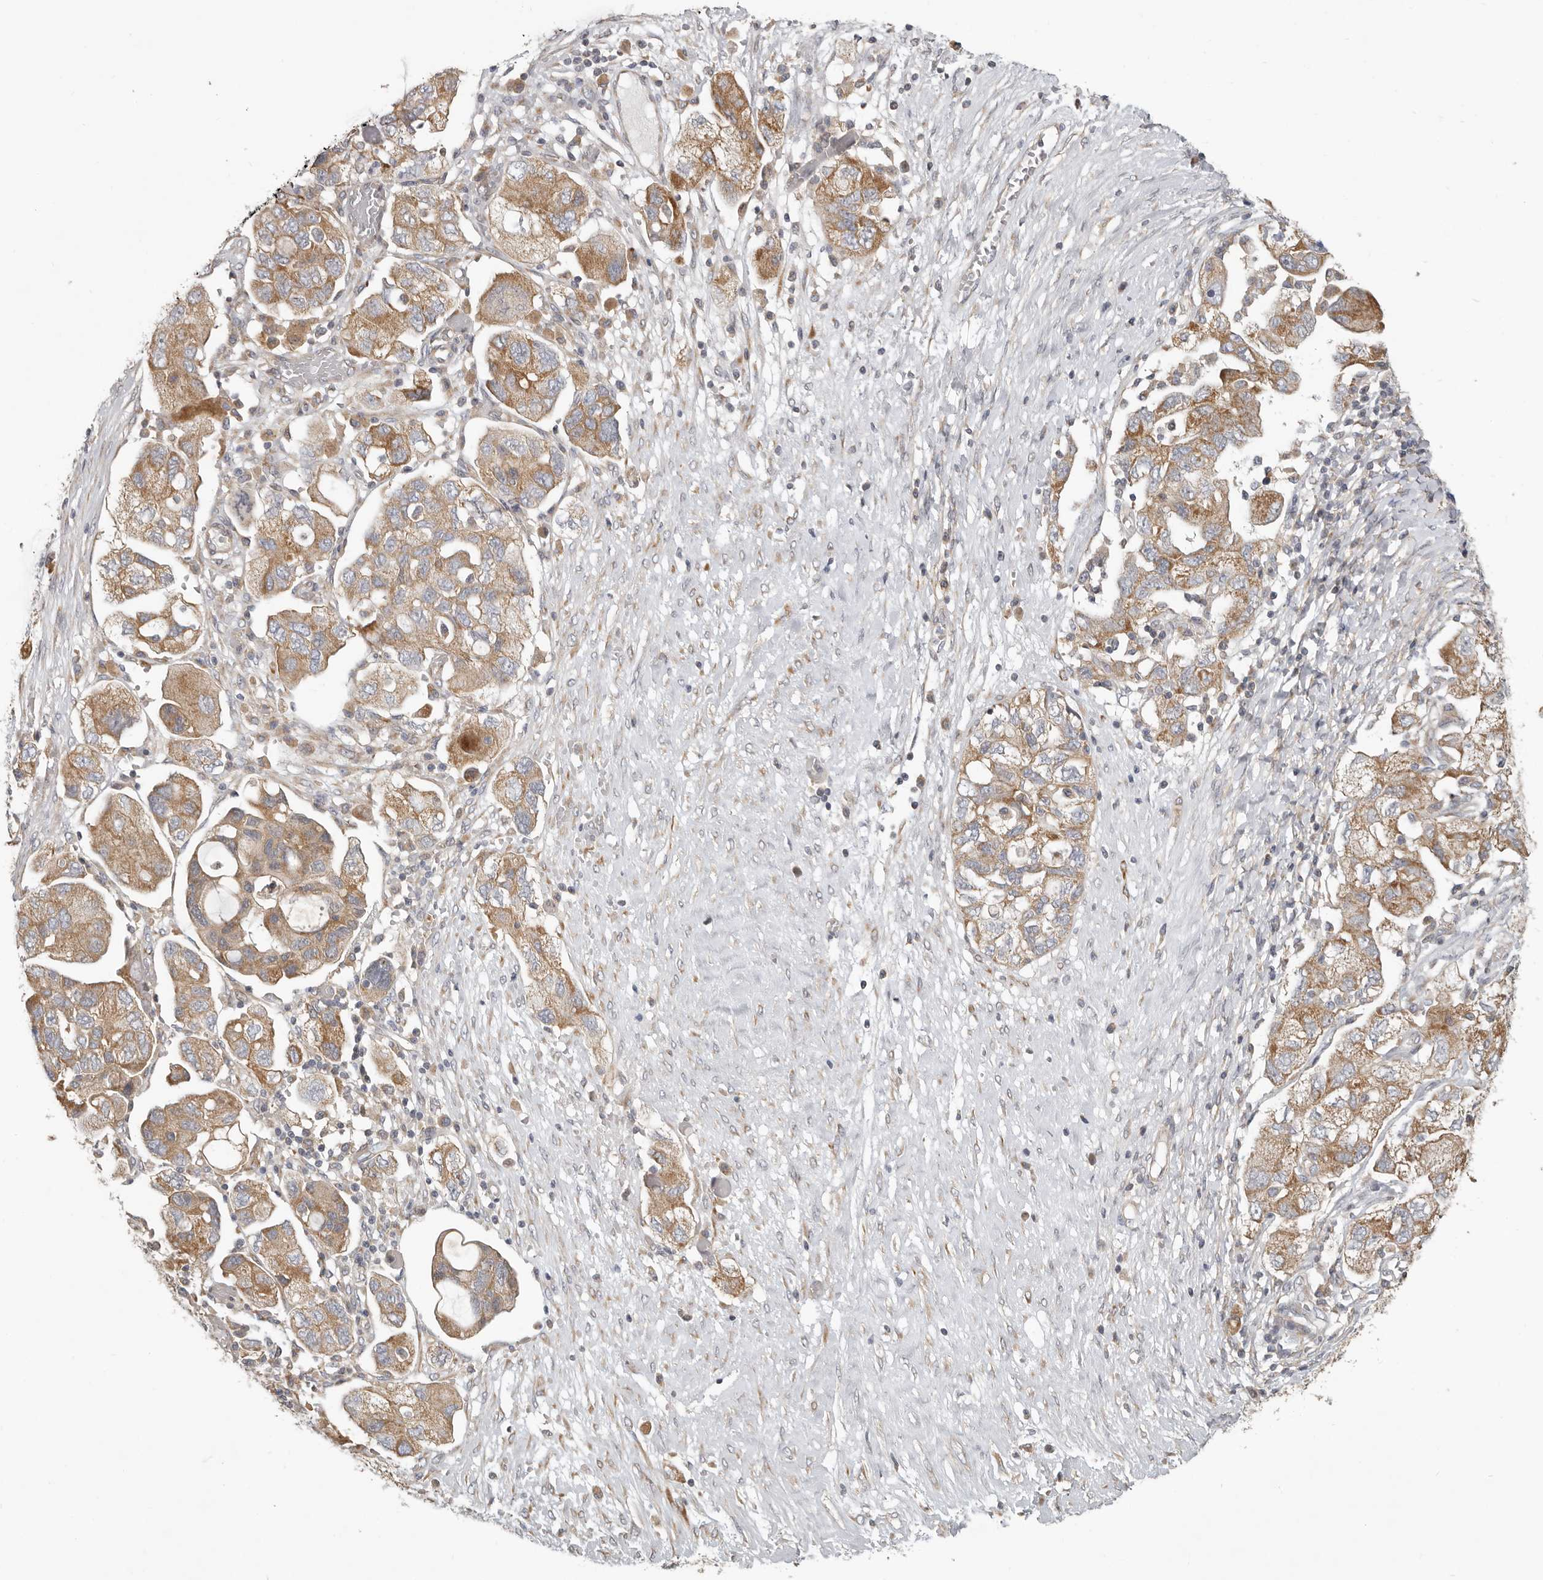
{"staining": {"intensity": "moderate", "quantity": ">75%", "location": "cytoplasmic/membranous"}, "tissue": "ovarian cancer", "cell_type": "Tumor cells", "image_type": "cancer", "snomed": [{"axis": "morphology", "description": "Carcinoma, NOS"}, {"axis": "morphology", "description": "Cystadenocarcinoma, serous, NOS"}, {"axis": "topography", "description": "Ovary"}], "caption": "Immunohistochemistry (IHC) (DAB) staining of ovarian serous cystadenocarcinoma shows moderate cytoplasmic/membranous protein staining in approximately >75% of tumor cells. (DAB (3,3'-diaminobenzidine) = brown stain, brightfield microscopy at high magnification).", "gene": "UNK", "patient": {"sex": "female", "age": 69}}